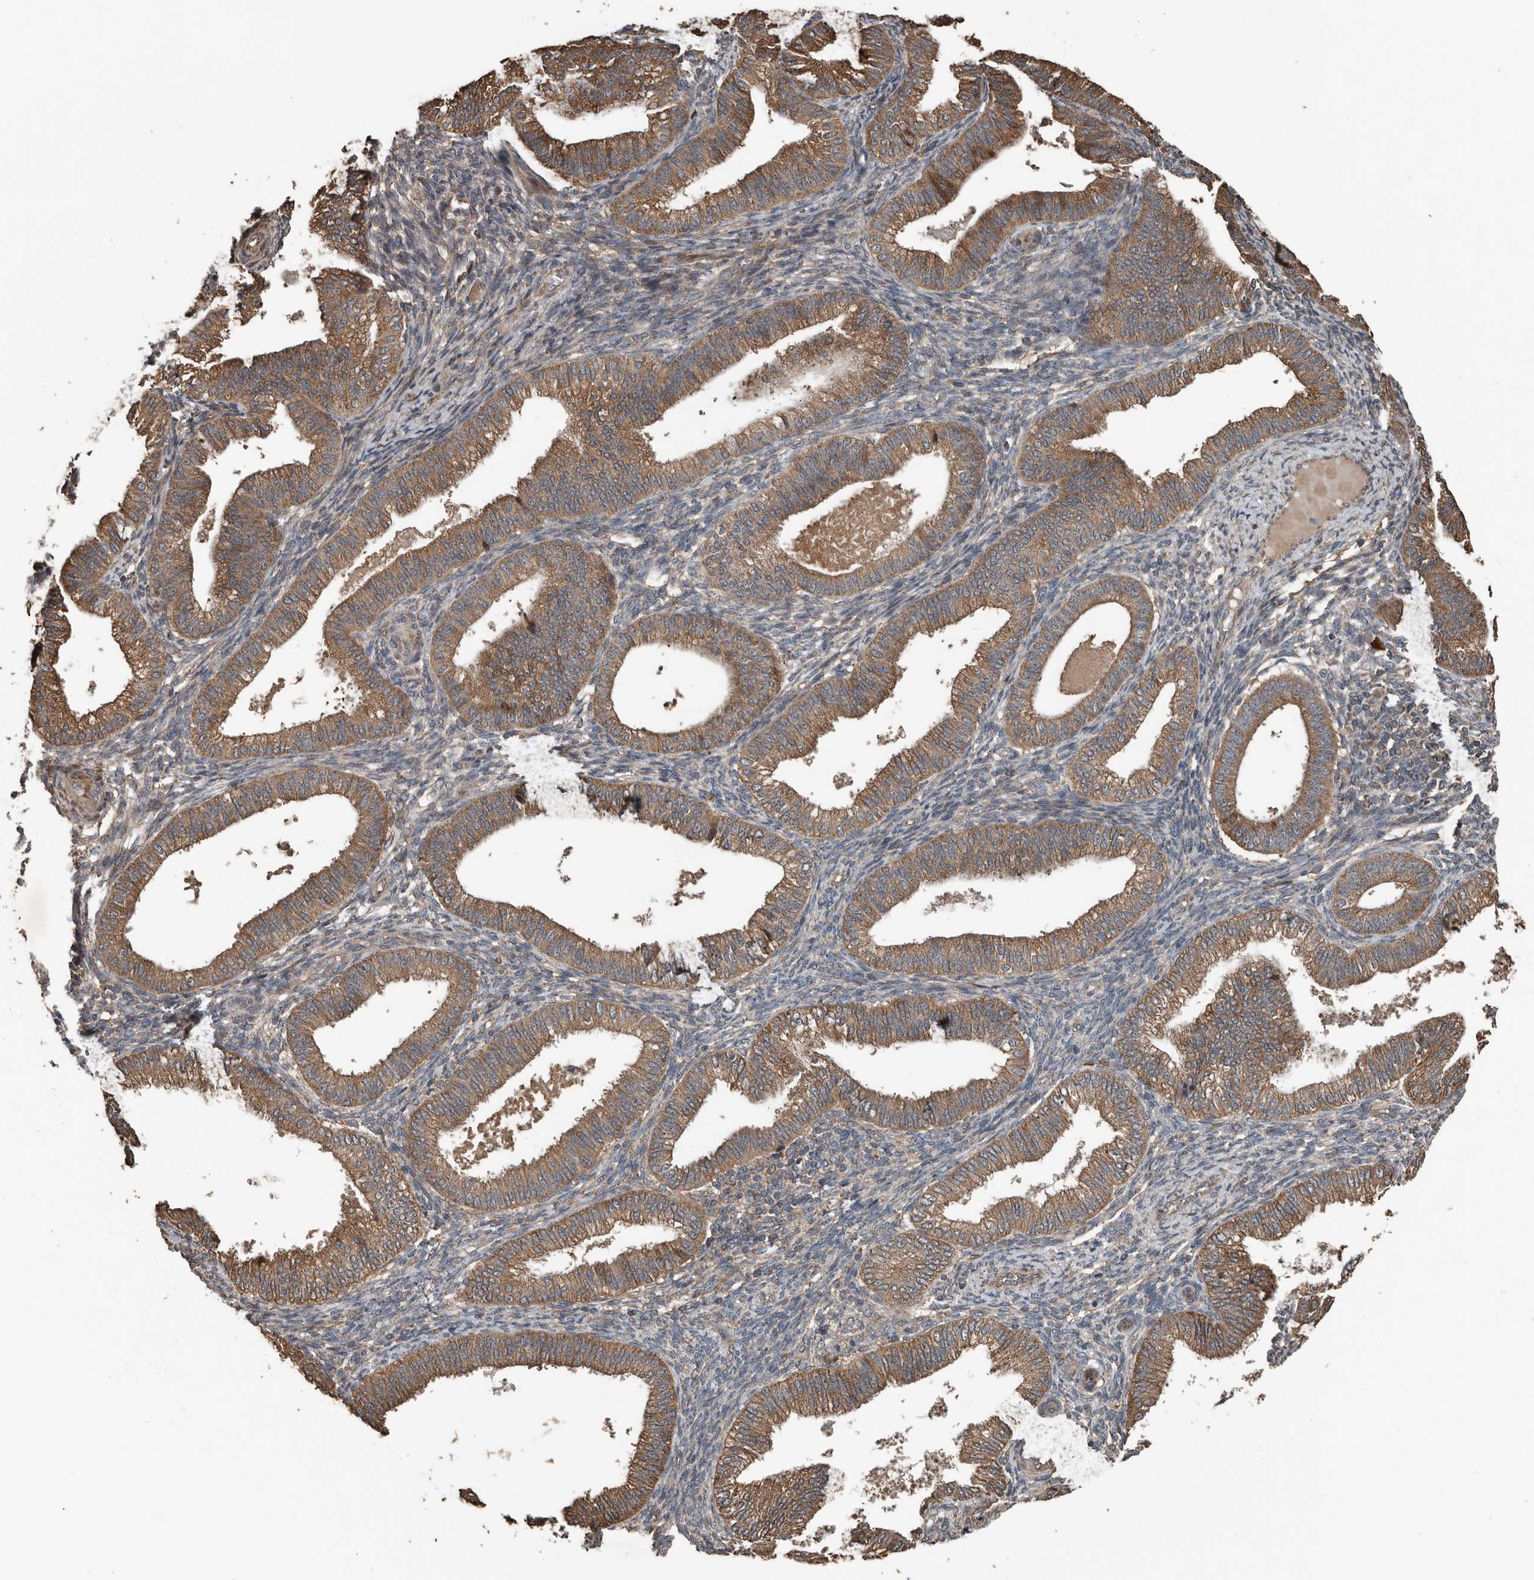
{"staining": {"intensity": "weak", "quantity": "<25%", "location": "cytoplasmic/membranous"}, "tissue": "endometrium", "cell_type": "Cells in endometrial stroma", "image_type": "normal", "snomed": [{"axis": "morphology", "description": "Normal tissue, NOS"}, {"axis": "topography", "description": "Endometrium"}], "caption": "High magnification brightfield microscopy of benign endometrium stained with DAB (brown) and counterstained with hematoxylin (blue): cells in endometrial stroma show no significant staining.", "gene": "RNF207", "patient": {"sex": "female", "age": 39}}